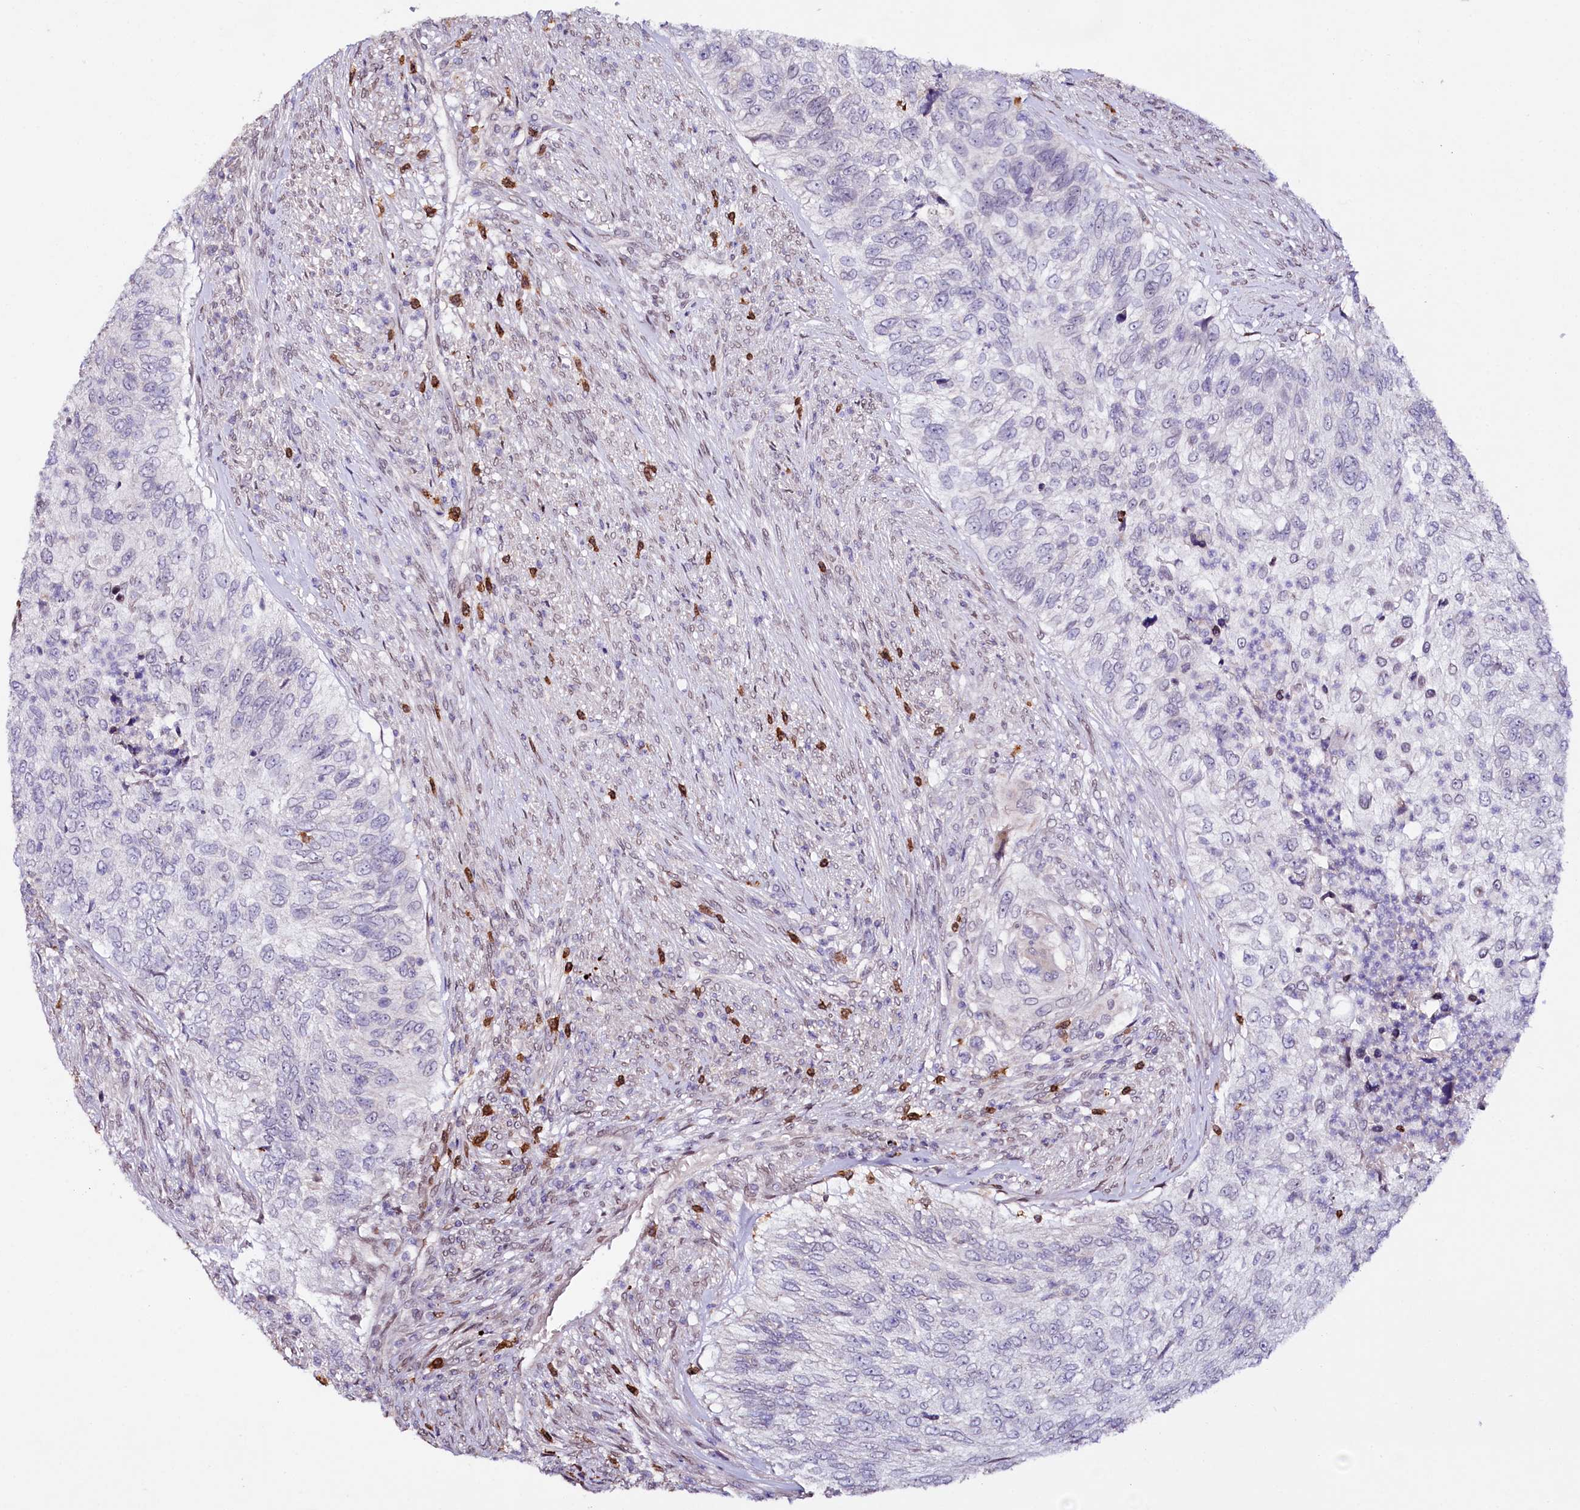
{"staining": {"intensity": "negative", "quantity": "none", "location": "none"}, "tissue": "urothelial cancer", "cell_type": "Tumor cells", "image_type": "cancer", "snomed": [{"axis": "morphology", "description": "Urothelial carcinoma, High grade"}, {"axis": "topography", "description": "Urinary bladder"}], "caption": "IHC of urothelial carcinoma (high-grade) demonstrates no positivity in tumor cells.", "gene": "ZNF226", "patient": {"sex": "female", "age": 60}}